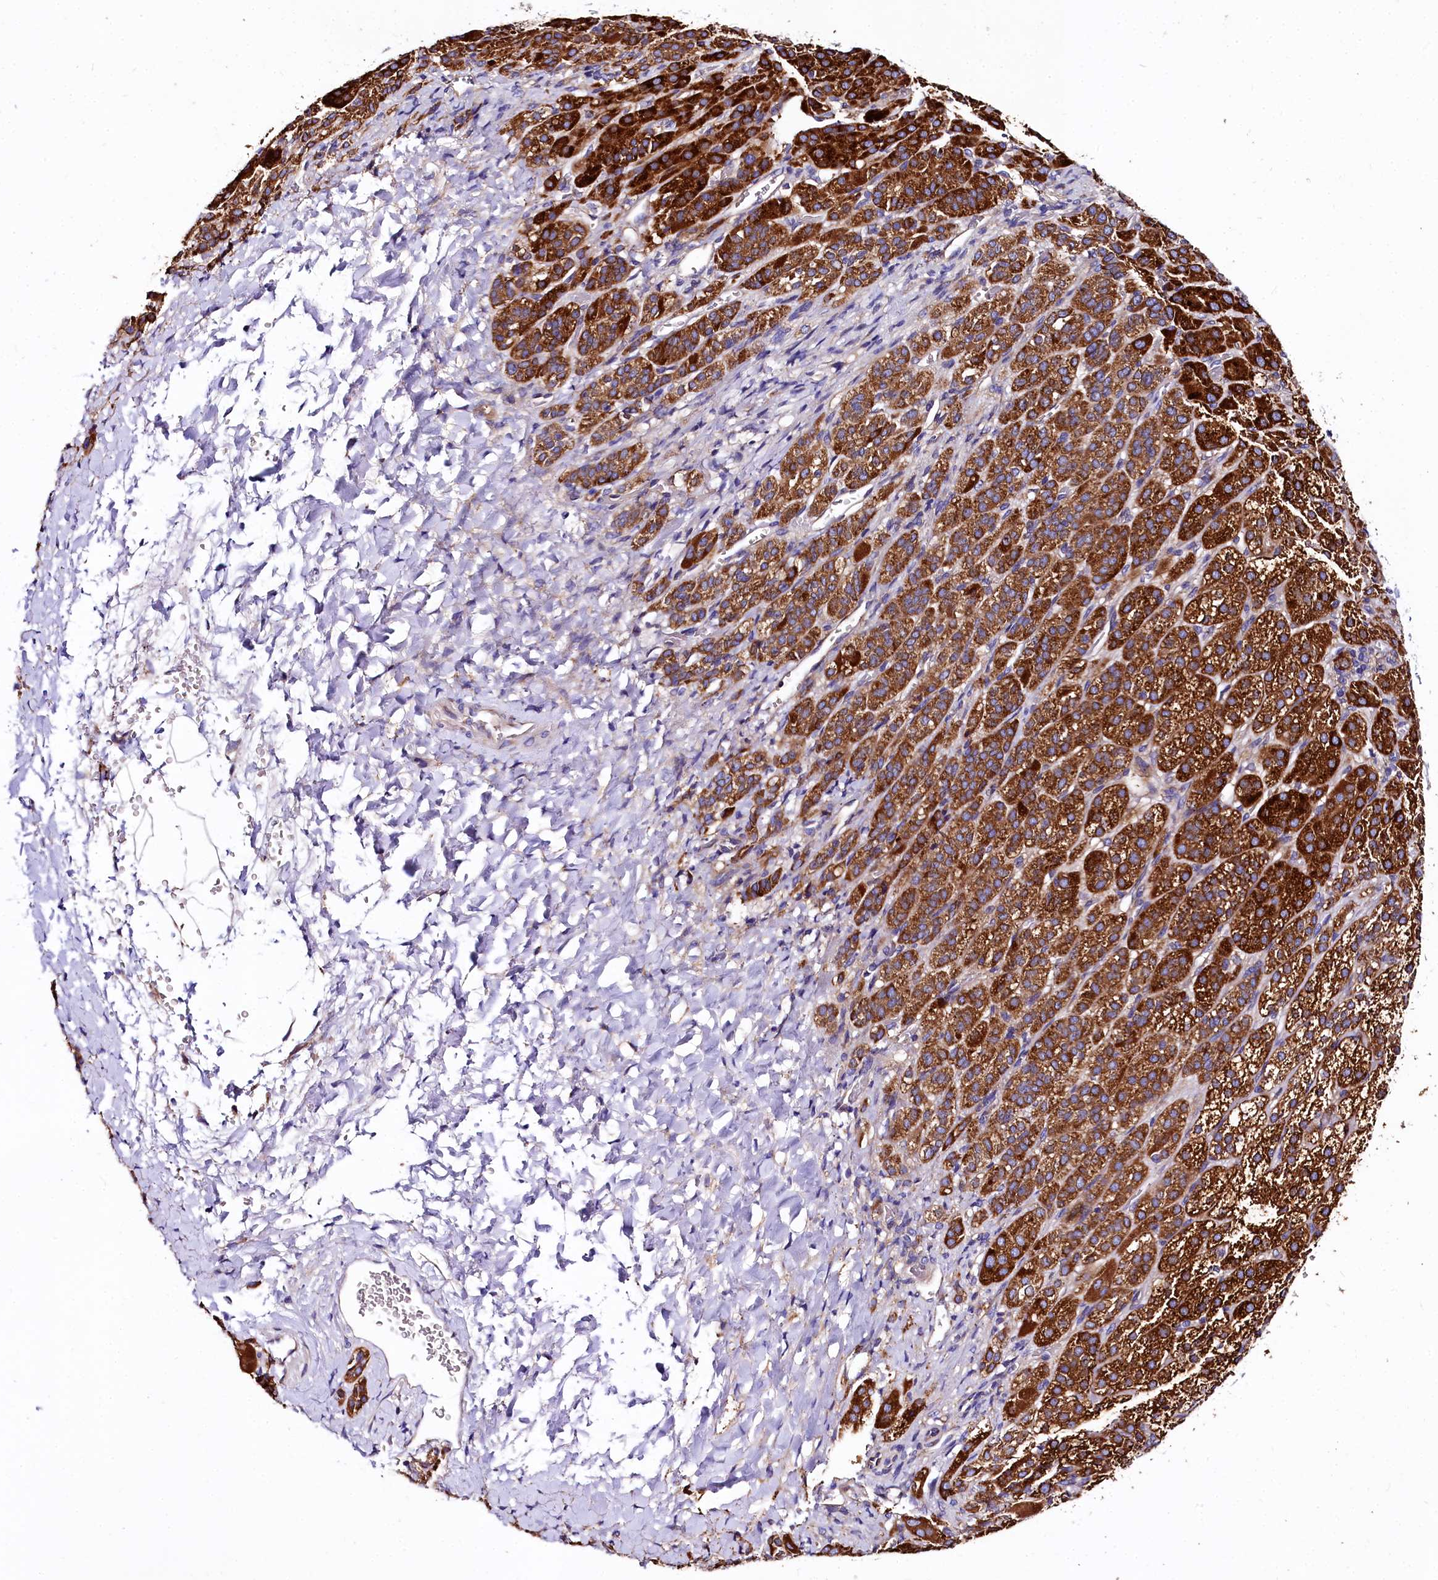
{"staining": {"intensity": "strong", "quantity": ">75%", "location": "cytoplasmic/membranous"}, "tissue": "adrenal gland", "cell_type": "Glandular cells", "image_type": "normal", "snomed": [{"axis": "morphology", "description": "Normal tissue, NOS"}, {"axis": "topography", "description": "Adrenal gland"}], "caption": "Protein positivity by immunohistochemistry exhibits strong cytoplasmic/membranous staining in approximately >75% of glandular cells in benign adrenal gland. Nuclei are stained in blue.", "gene": "QARS1", "patient": {"sex": "female", "age": 57}}